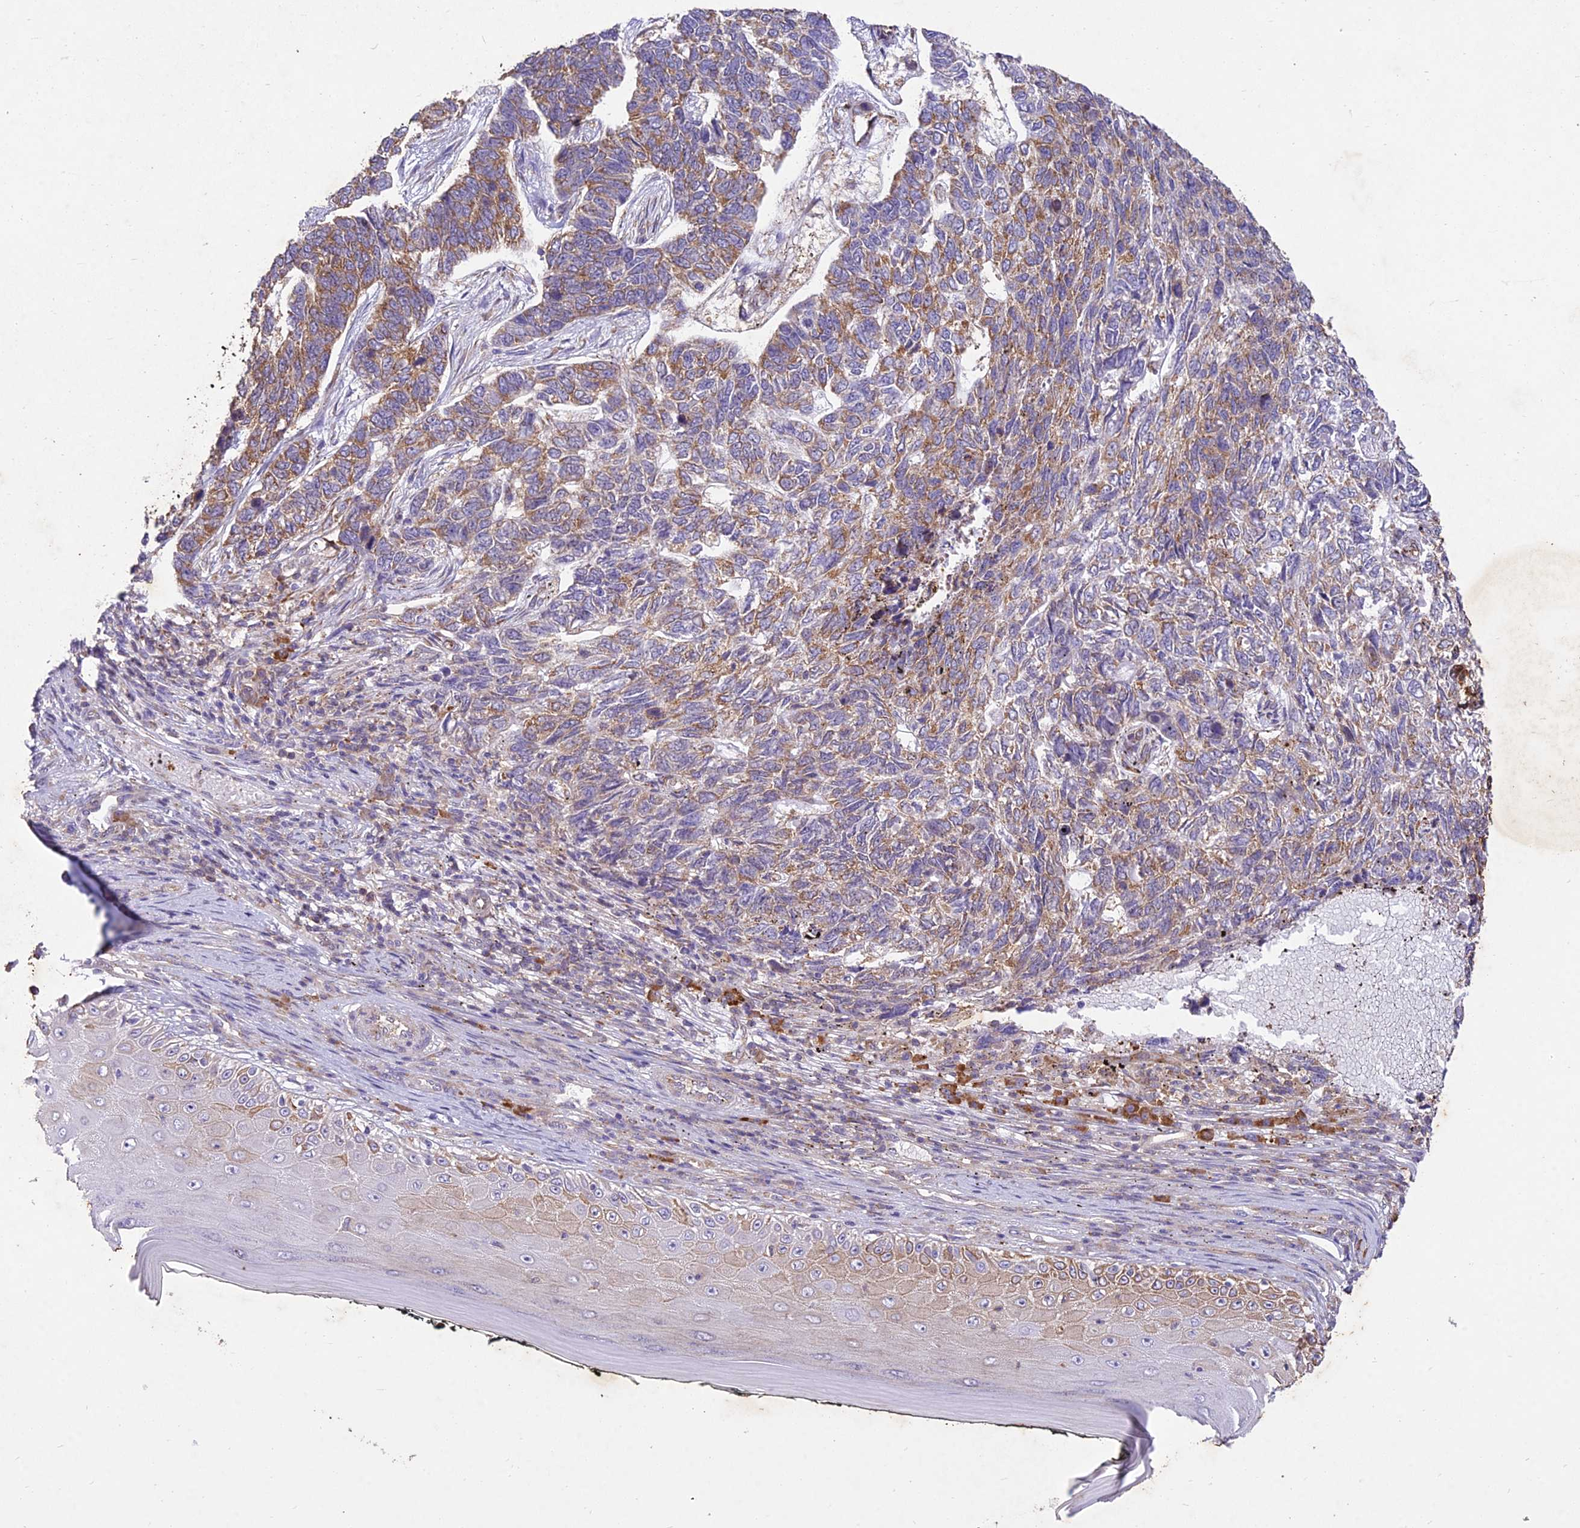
{"staining": {"intensity": "moderate", "quantity": "25%-75%", "location": "cytoplasmic/membranous"}, "tissue": "skin cancer", "cell_type": "Tumor cells", "image_type": "cancer", "snomed": [{"axis": "morphology", "description": "Basal cell carcinoma"}, {"axis": "topography", "description": "Skin"}], "caption": "Protein expression analysis of skin cancer (basal cell carcinoma) demonstrates moderate cytoplasmic/membranous positivity in about 25%-75% of tumor cells.", "gene": "NXNL2", "patient": {"sex": "female", "age": 65}}